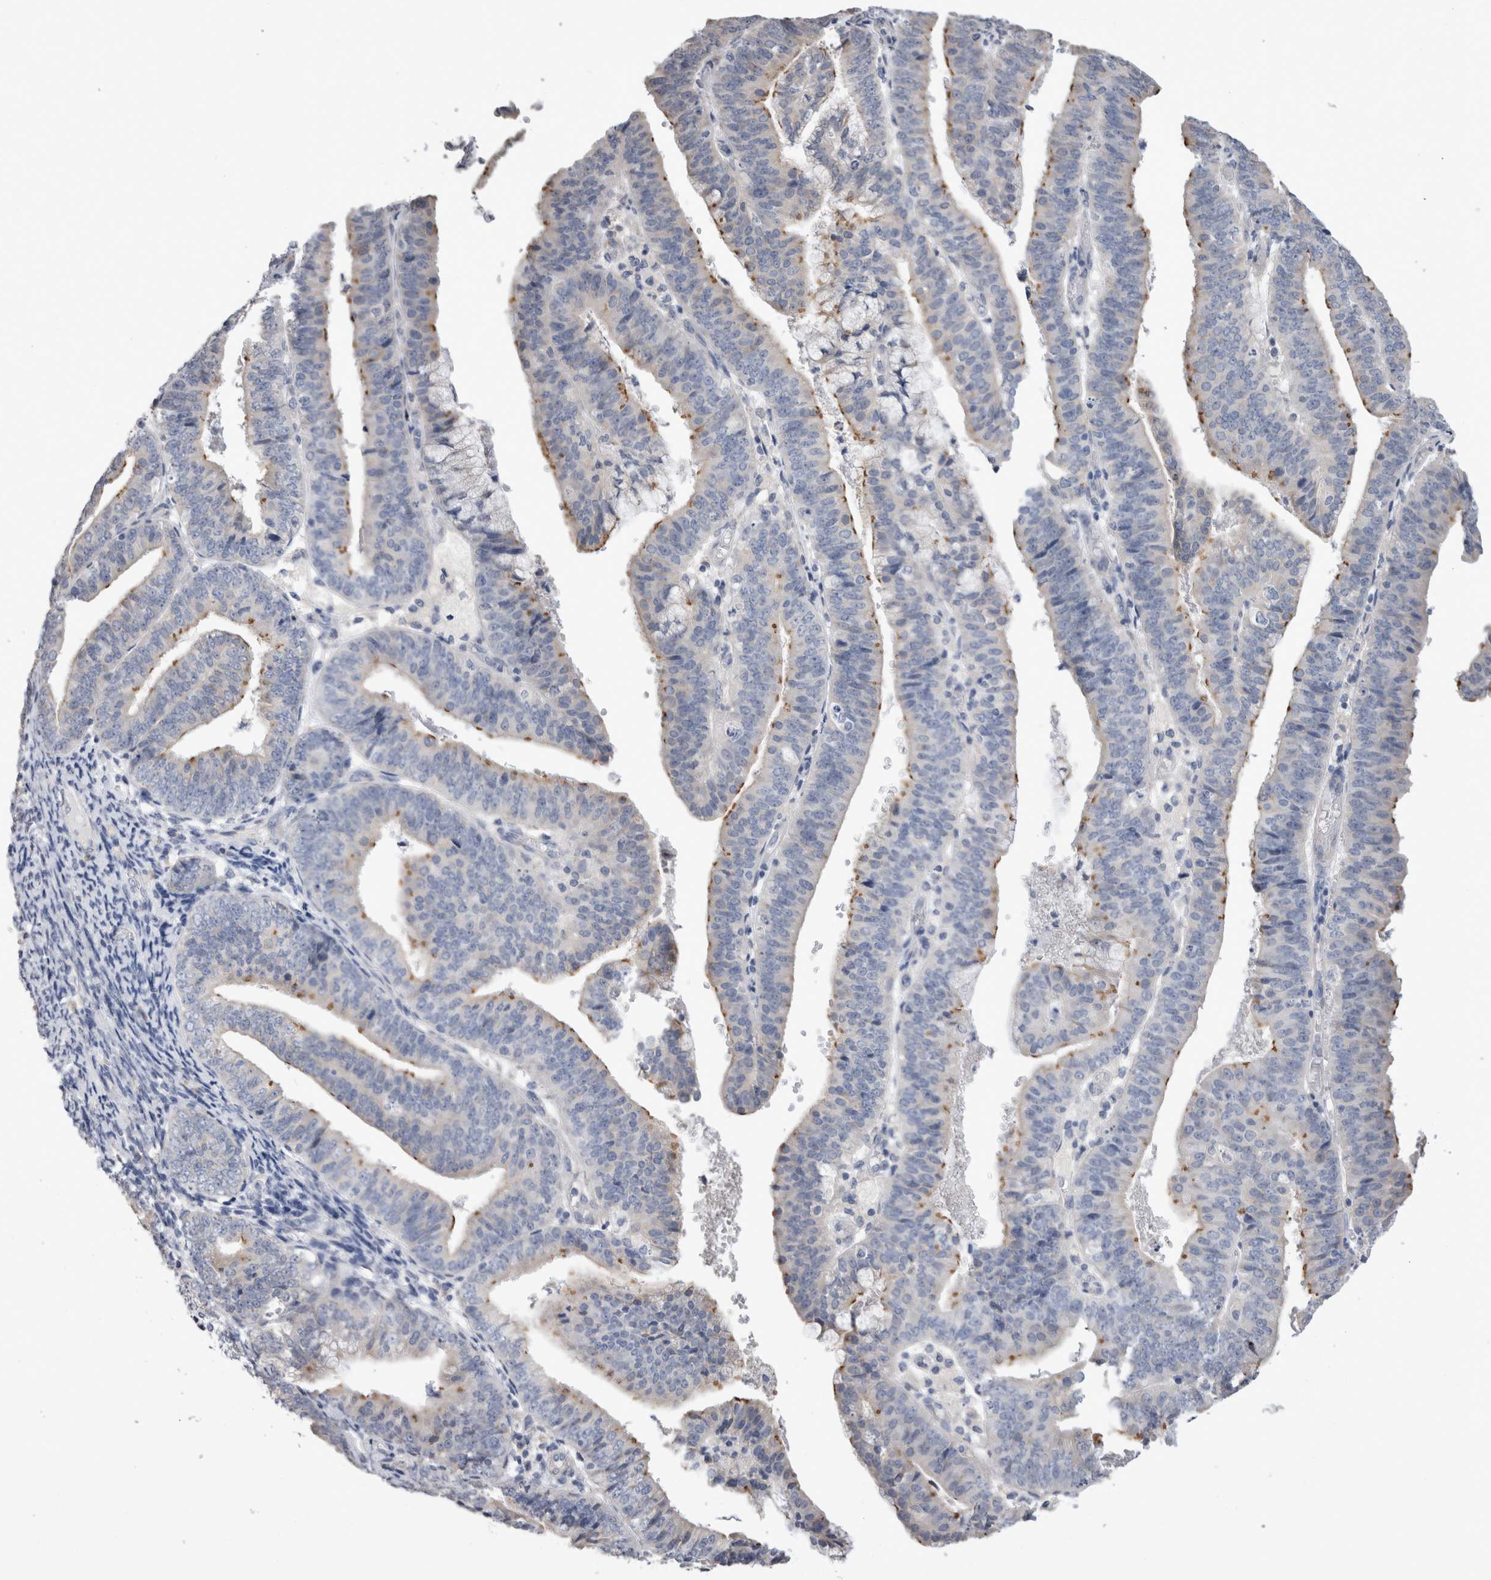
{"staining": {"intensity": "moderate", "quantity": "<25%", "location": "cytoplasmic/membranous"}, "tissue": "endometrial cancer", "cell_type": "Tumor cells", "image_type": "cancer", "snomed": [{"axis": "morphology", "description": "Adenocarcinoma, NOS"}, {"axis": "topography", "description": "Endometrium"}], "caption": "An immunohistochemistry (IHC) histopathology image of tumor tissue is shown. Protein staining in brown shows moderate cytoplasmic/membranous positivity in adenocarcinoma (endometrial) within tumor cells.", "gene": "SMAP2", "patient": {"sex": "female", "age": 63}}